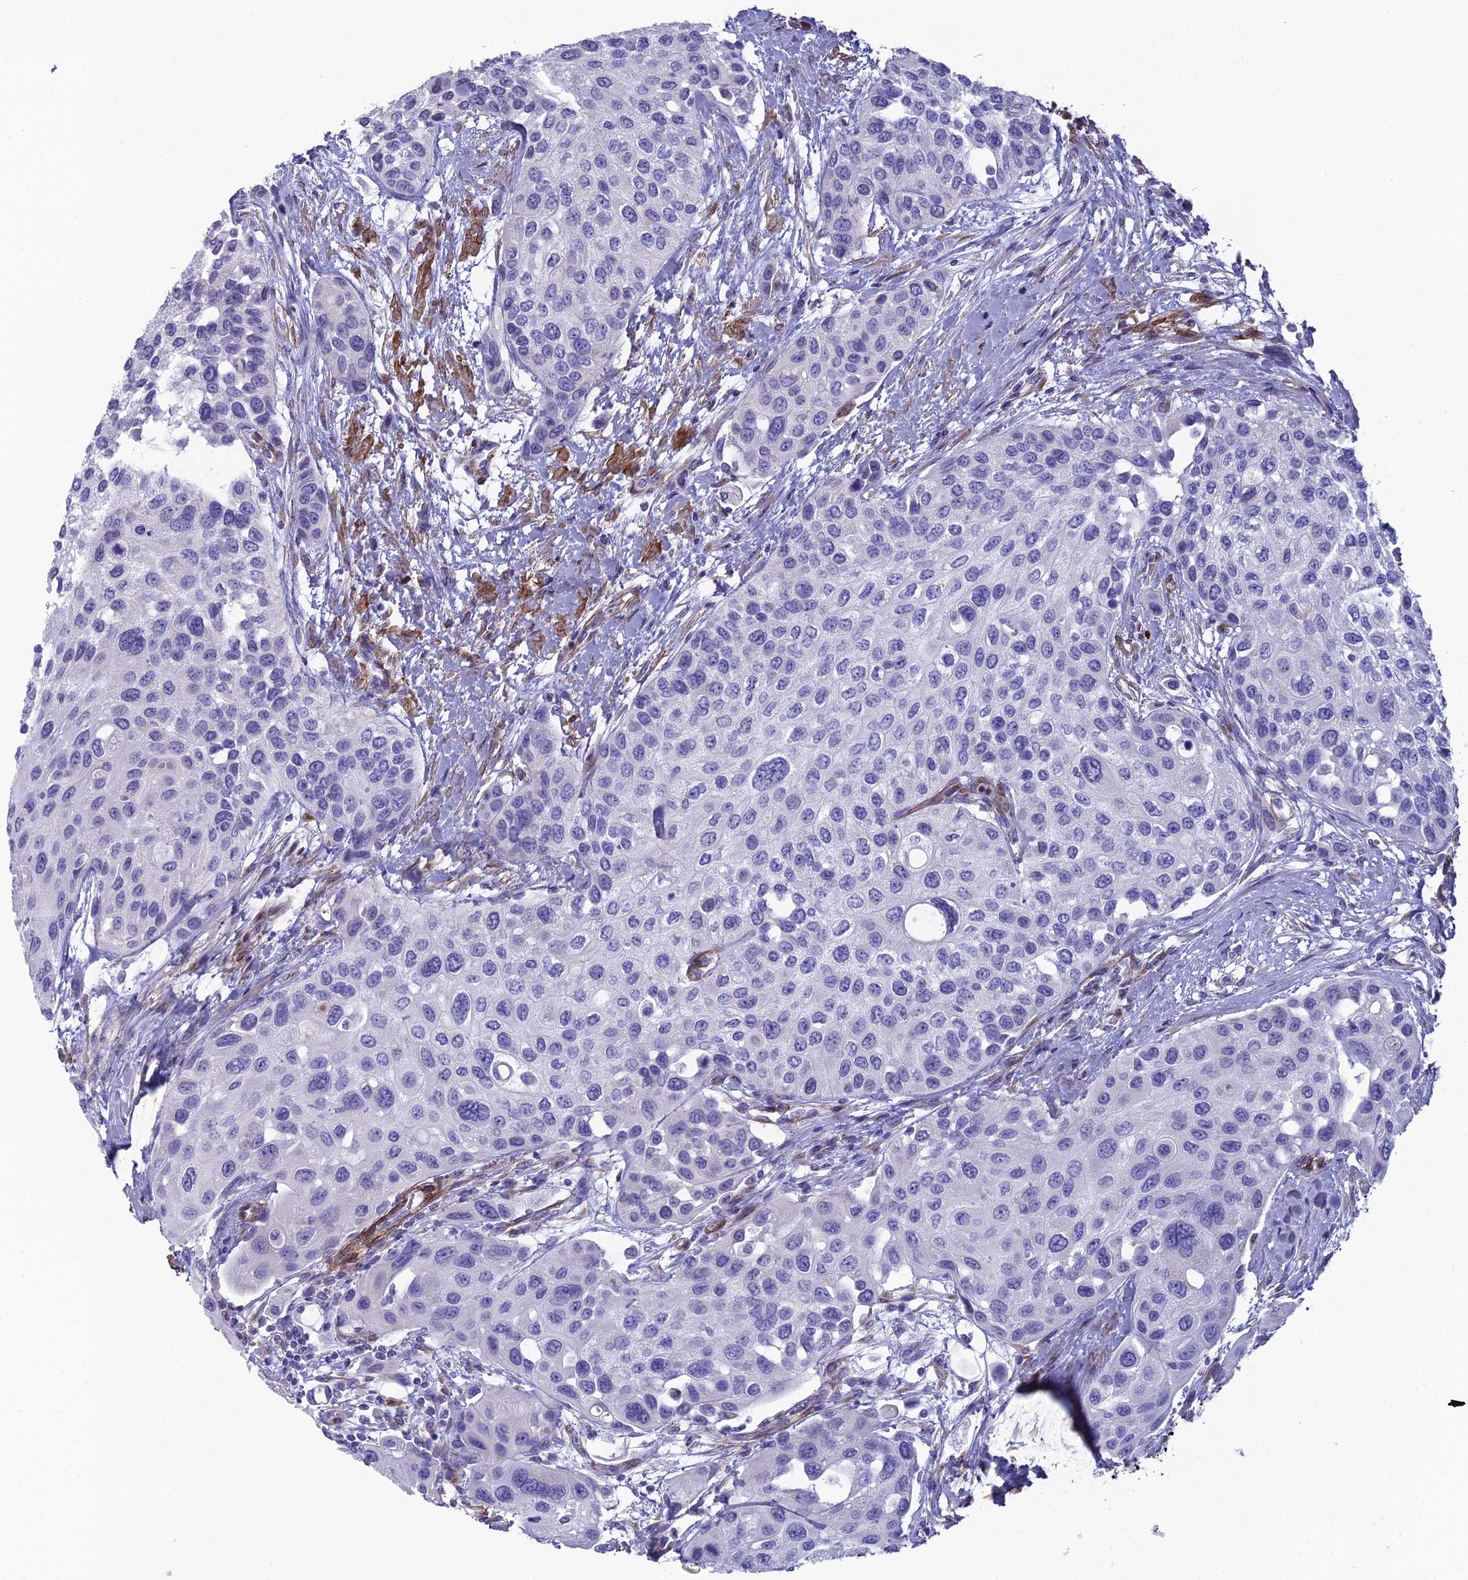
{"staining": {"intensity": "negative", "quantity": "none", "location": "none"}, "tissue": "urothelial cancer", "cell_type": "Tumor cells", "image_type": "cancer", "snomed": [{"axis": "morphology", "description": "Normal tissue, NOS"}, {"axis": "morphology", "description": "Urothelial carcinoma, High grade"}, {"axis": "topography", "description": "Vascular tissue"}, {"axis": "topography", "description": "Urinary bladder"}], "caption": "Immunohistochemistry histopathology image of high-grade urothelial carcinoma stained for a protein (brown), which shows no positivity in tumor cells. (DAB immunohistochemistry (IHC) visualized using brightfield microscopy, high magnification).", "gene": "TNS1", "patient": {"sex": "female", "age": 56}}